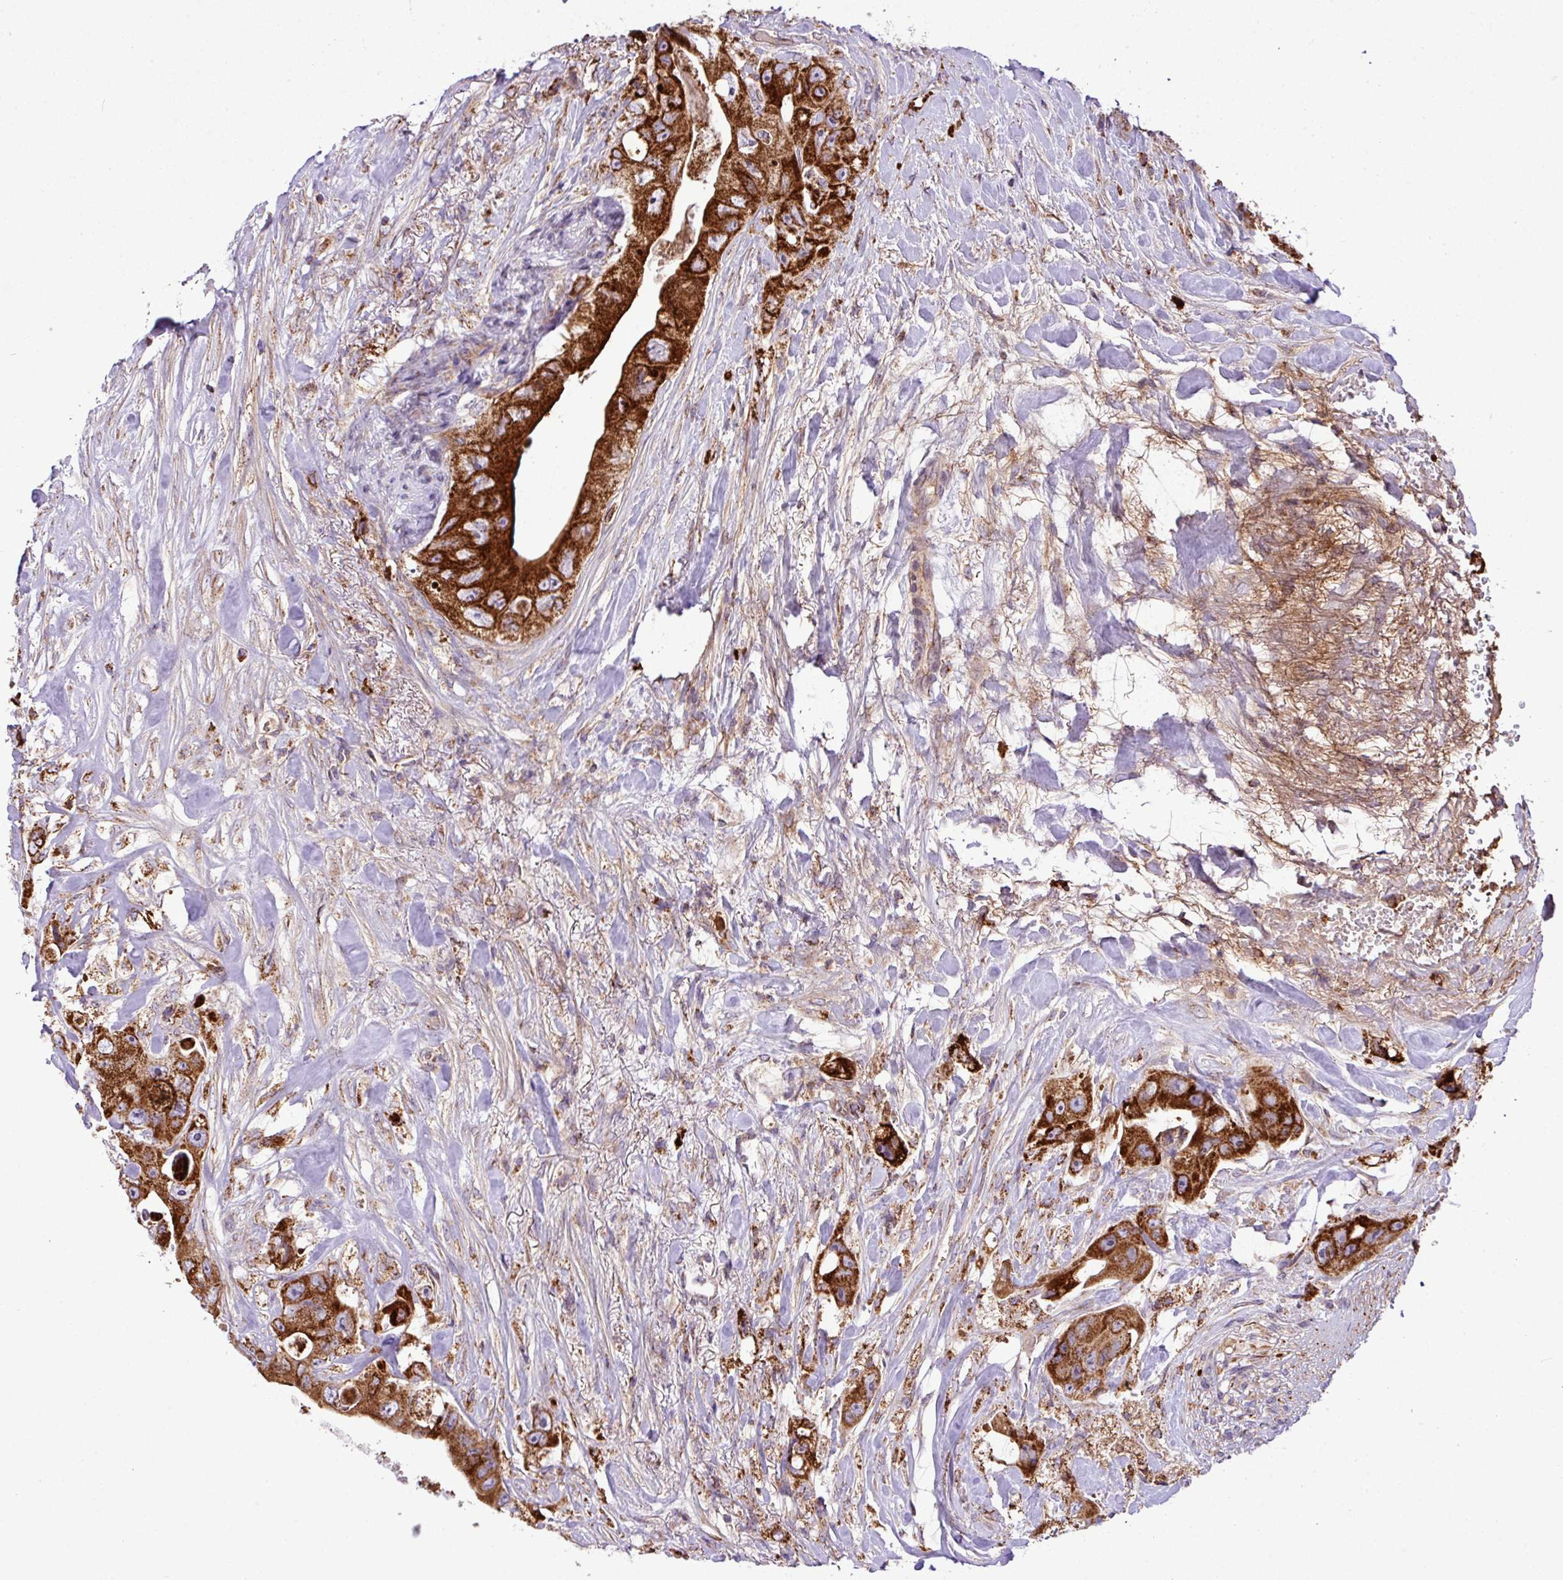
{"staining": {"intensity": "strong", "quantity": ">75%", "location": "cytoplasmic/membranous"}, "tissue": "colorectal cancer", "cell_type": "Tumor cells", "image_type": "cancer", "snomed": [{"axis": "morphology", "description": "Adenocarcinoma, NOS"}, {"axis": "topography", "description": "Colon"}], "caption": "Tumor cells show high levels of strong cytoplasmic/membranous staining in approximately >75% of cells in colorectal adenocarcinoma. (DAB IHC, brown staining for protein, blue staining for nuclei).", "gene": "ZNF569", "patient": {"sex": "female", "age": 46}}